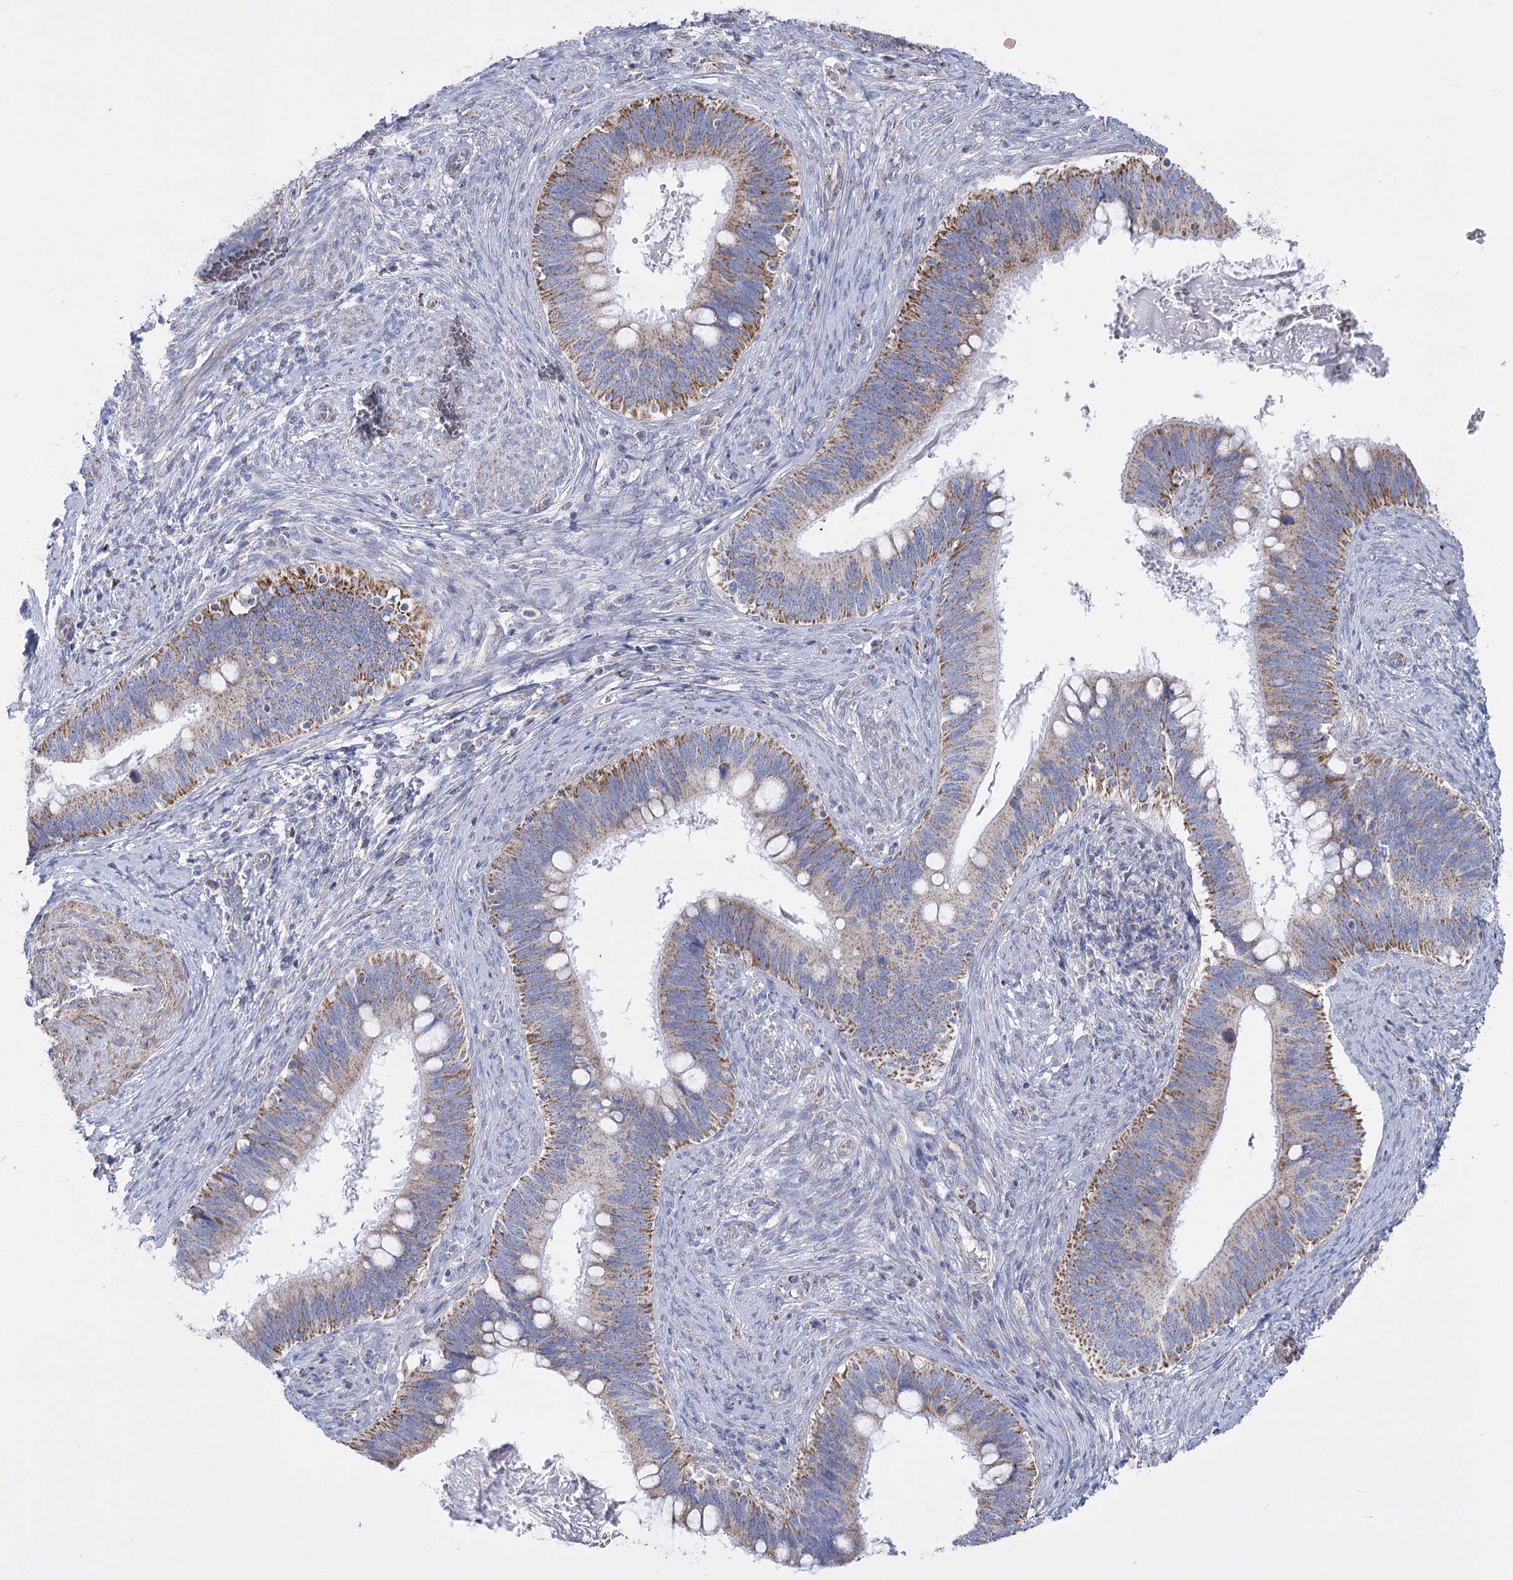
{"staining": {"intensity": "moderate", "quantity": ">75%", "location": "cytoplasmic/membranous"}, "tissue": "cervical cancer", "cell_type": "Tumor cells", "image_type": "cancer", "snomed": [{"axis": "morphology", "description": "Adenocarcinoma, NOS"}, {"axis": "topography", "description": "Cervix"}], "caption": "Moderate cytoplasmic/membranous protein expression is seen in approximately >75% of tumor cells in adenocarcinoma (cervical). (DAB (3,3'-diaminobenzidine) IHC, brown staining for protein, blue staining for nuclei).", "gene": "PDHB", "patient": {"sex": "female", "age": 42}}